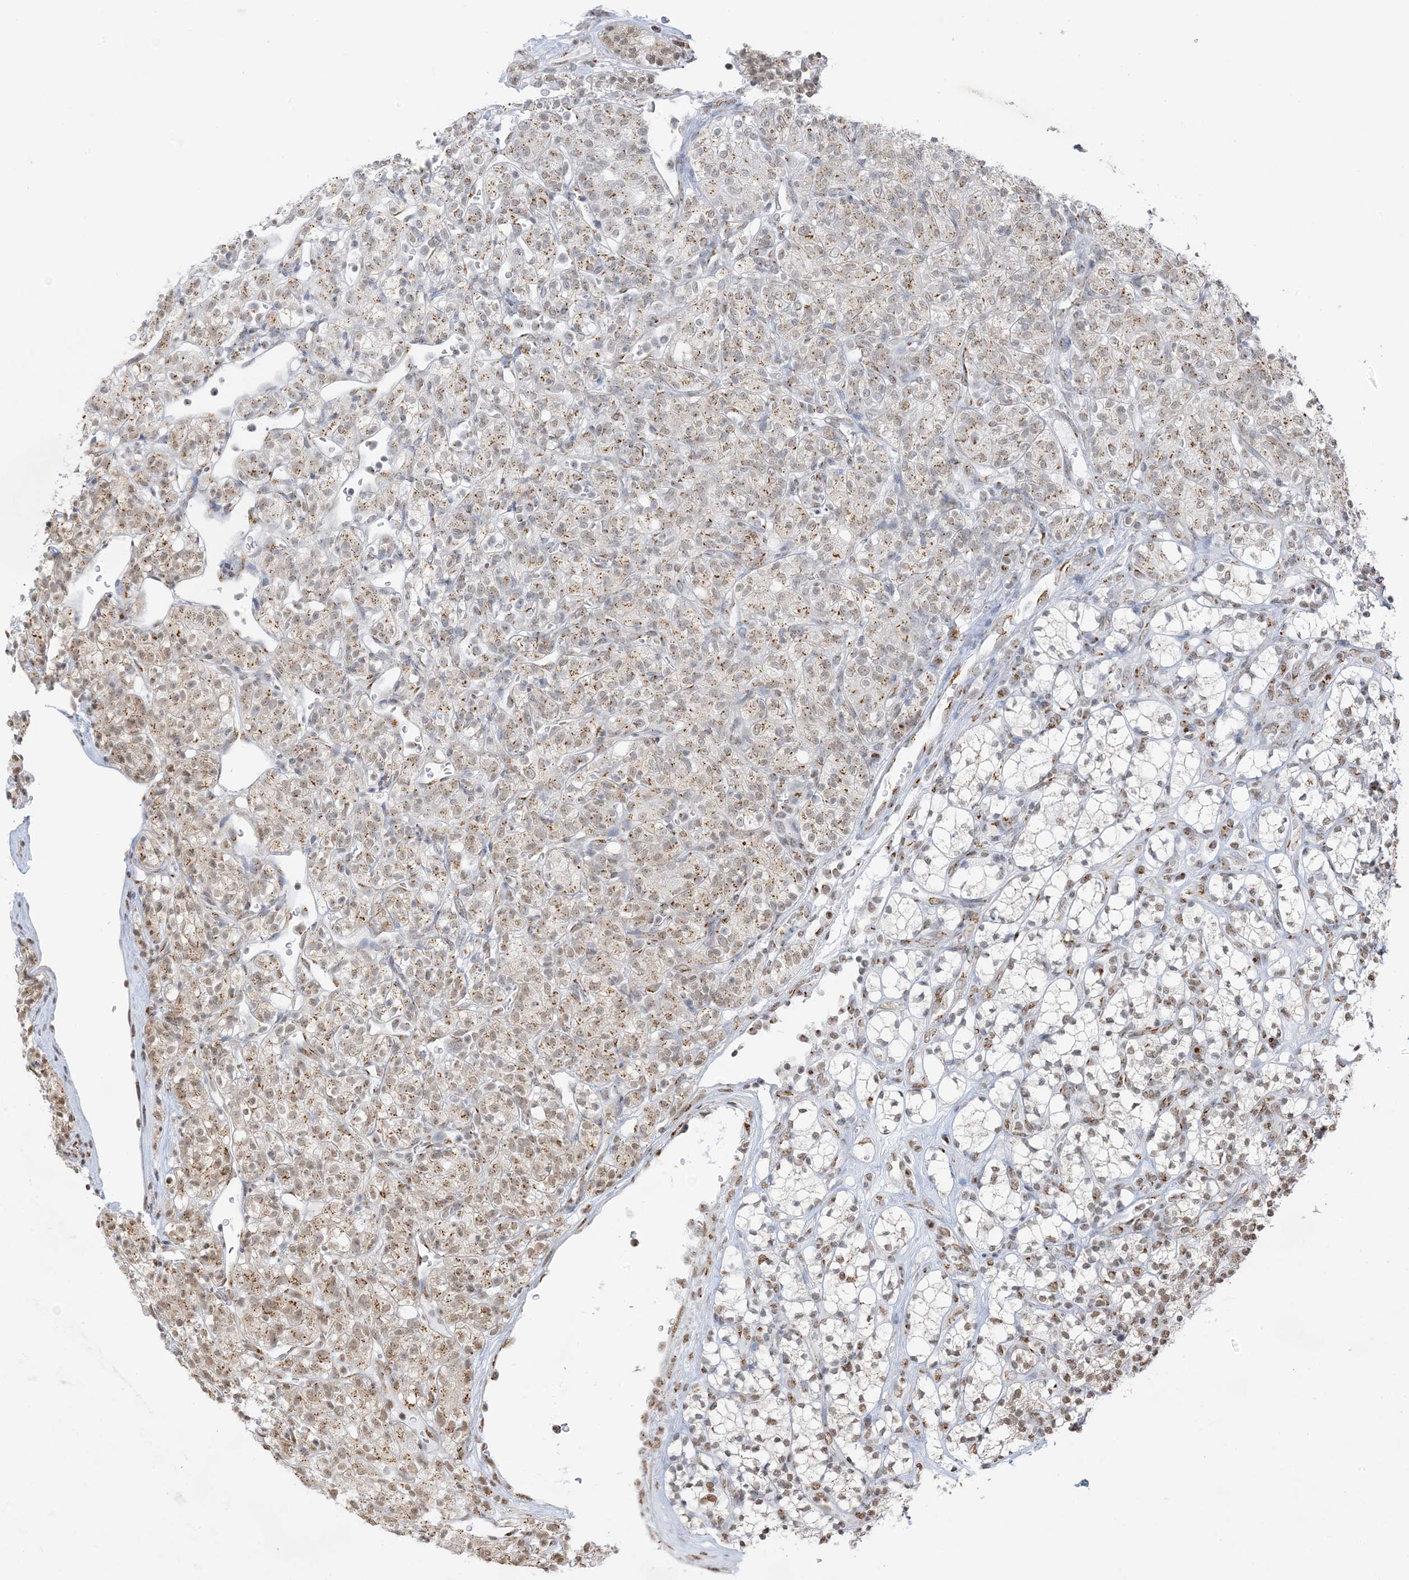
{"staining": {"intensity": "weak", "quantity": ">75%", "location": "cytoplasmic/membranous,nuclear"}, "tissue": "renal cancer", "cell_type": "Tumor cells", "image_type": "cancer", "snomed": [{"axis": "morphology", "description": "Adenocarcinoma, NOS"}, {"axis": "topography", "description": "Kidney"}], "caption": "Immunohistochemical staining of renal adenocarcinoma reveals low levels of weak cytoplasmic/membranous and nuclear protein expression in approximately >75% of tumor cells.", "gene": "GPR107", "patient": {"sex": "male", "age": 77}}